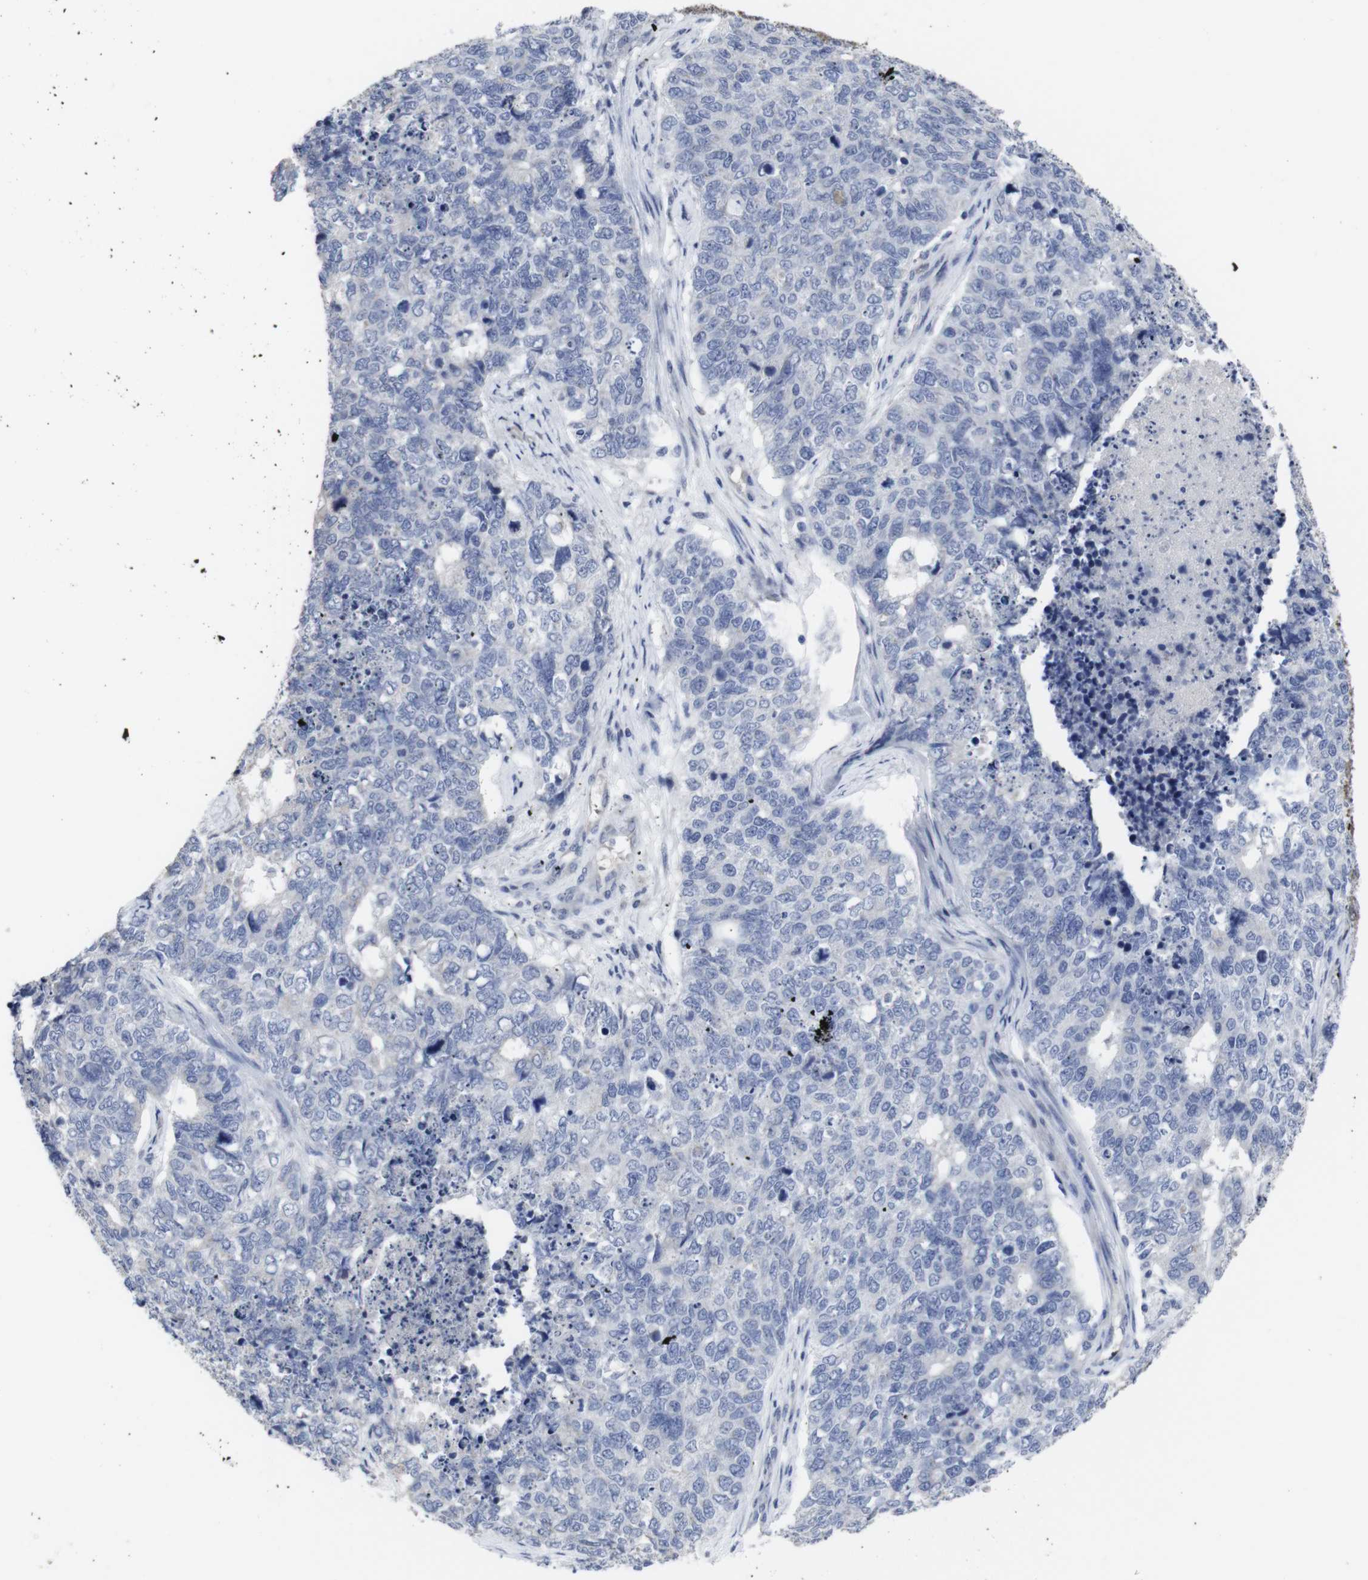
{"staining": {"intensity": "negative", "quantity": "none", "location": "none"}, "tissue": "cervical cancer", "cell_type": "Tumor cells", "image_type": "cancer", "snomed": [{"axis": "morphology", "description": "Squamous cell carcinoma, NOS"}, {"axis": "topography", "description": "Cervix"}], "caption": "An image of cervical cancer stained for a protein exhibits no brown staining in tumor cells.", "gene": "SNCG", "patient": {"sex": "female", "age": 63}}